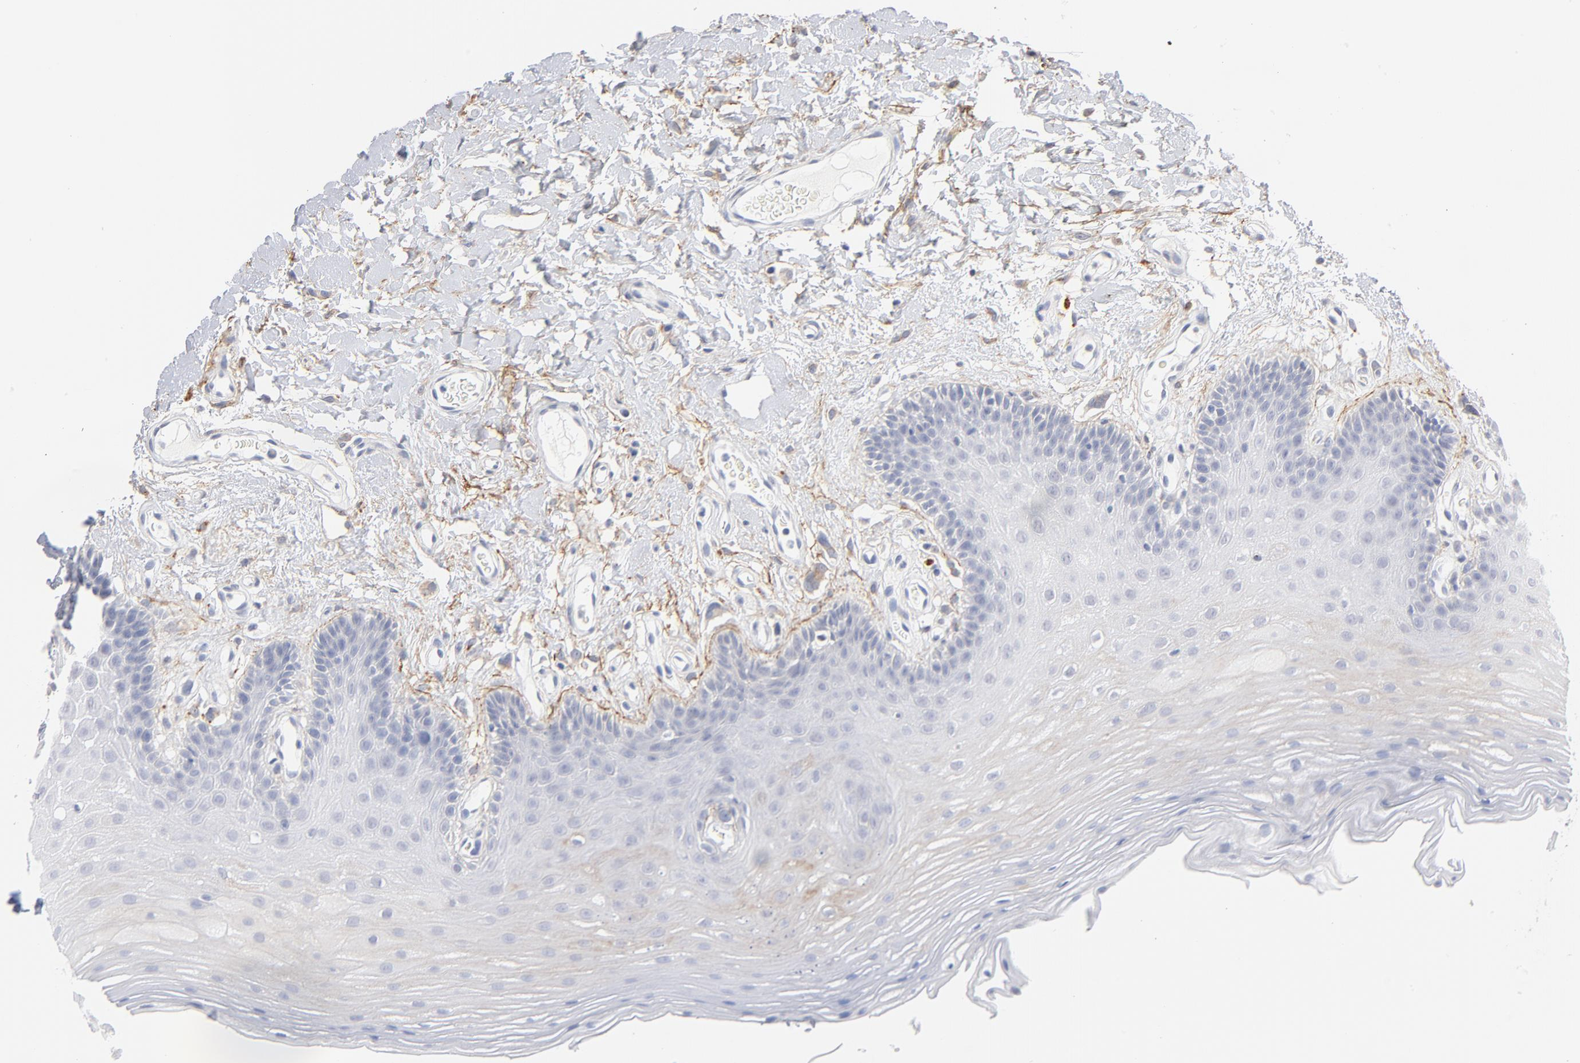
{"staining": {"intensity": "weak", "quantity": "<25%", "location": "cytoplasmic/membranous"}, "tissue": "oral mucosa", "cell_type": "Squamous epithelial cells", "image_type": "normal", "snomed": [{"axis": "morphology", "description": "Normal tissue, NOS"}, {"axis": "morphology", "description": "Squamous cell carcinoma, NOS"}, {"axis": "topography", "description": "Skeletal muscle"}, {"axis": "topography", "description": "Oral tissue"}, {"axis": "topography", "description": "Head-Neck"}], "caption": "High magnification brightfield microscopy of benign oral mucosa stained with DAB (3,3'-diaminobenzidine) (brown) and counterstained with hematoxylin (blue): squamous epithelial cells show no significant expression. (DAB (3,3'-diaminobenzidine) immunohistochemistry, high magnification).", "gene": "LTBP2", "patient": {"sex": "male", "age": 71}}